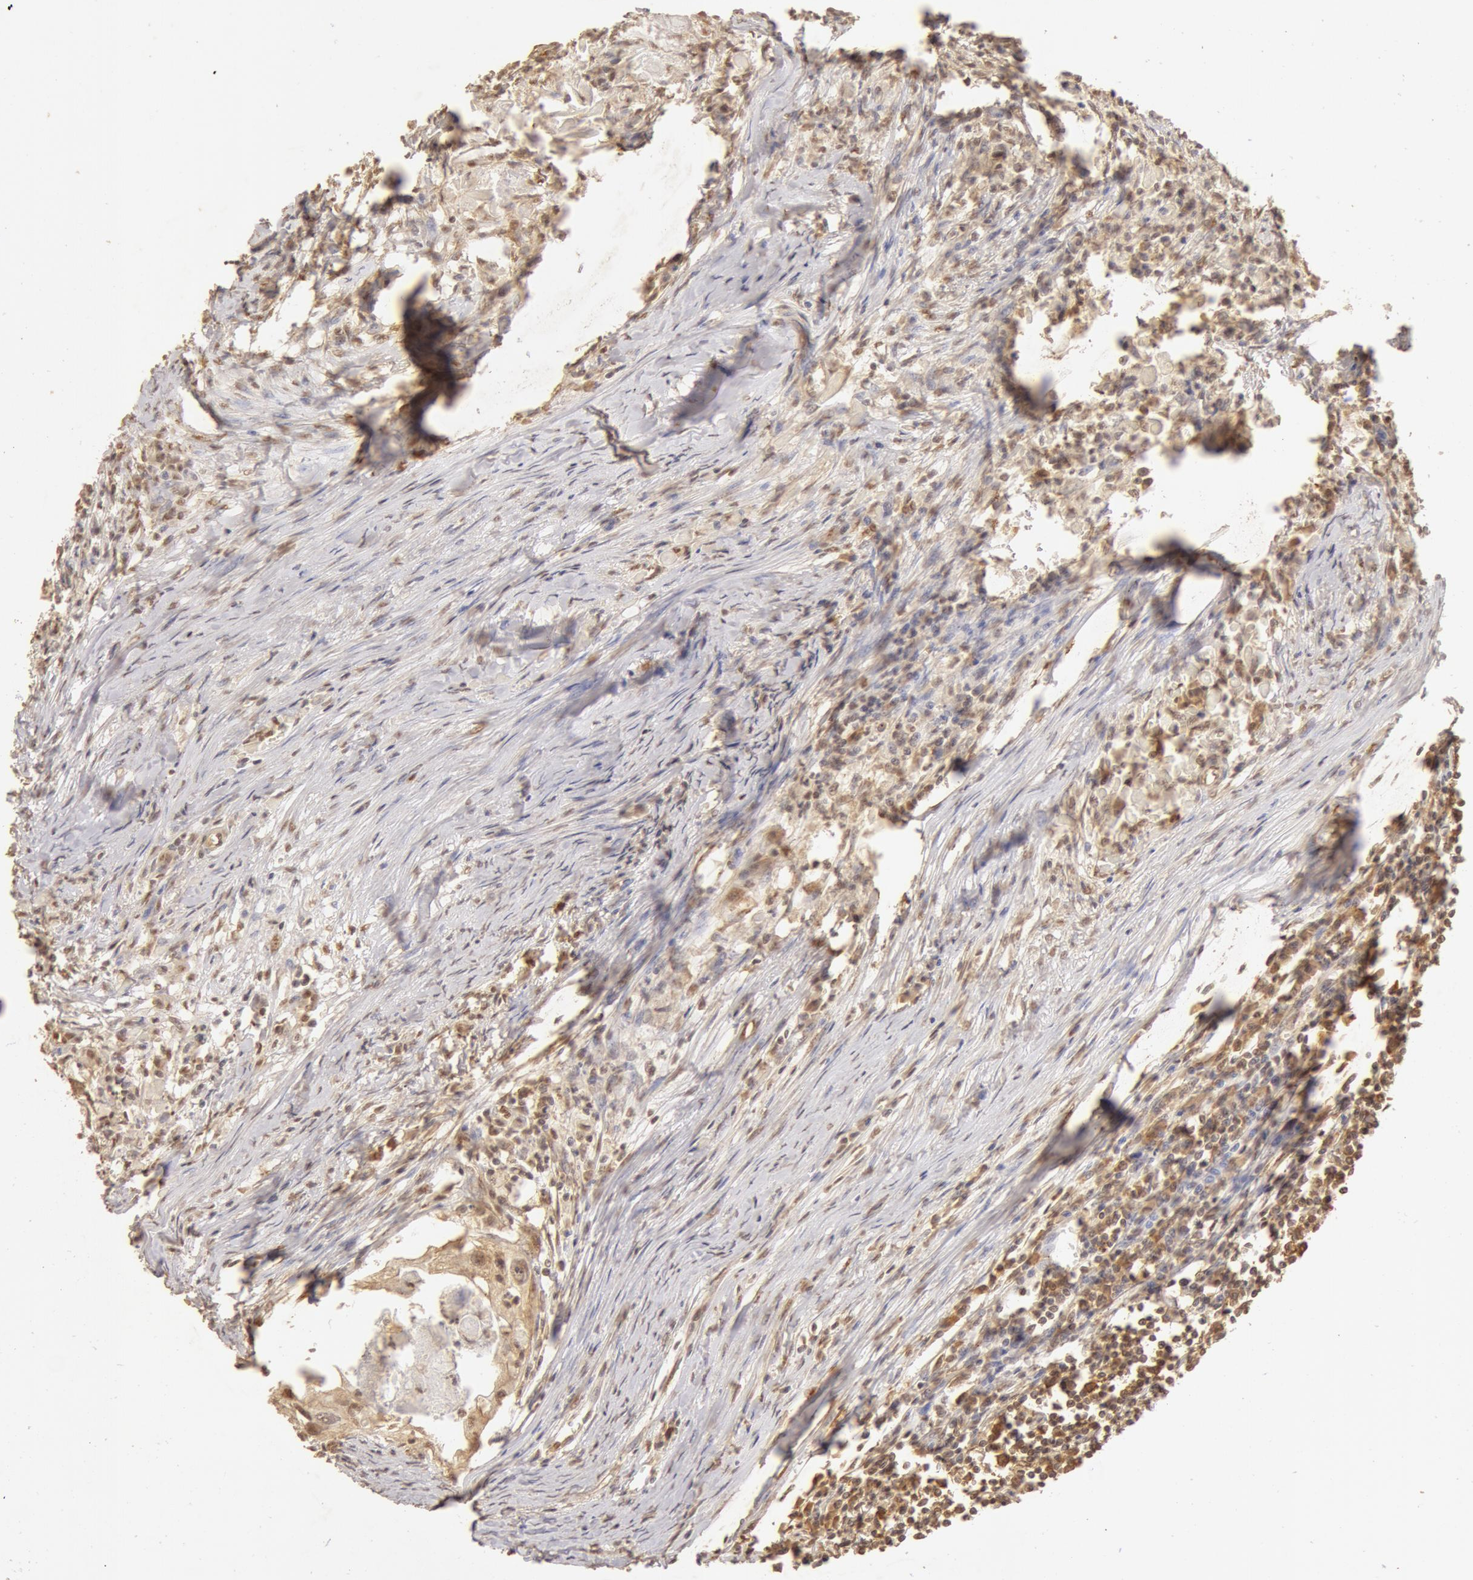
{"staining": {"intensity": "moderate", "quantity": ">75%", "location": "cytoplasmic/membranous,nuclear"}, "tissue": "head and neck cancer", "cell_type": "Tumor cells", "image_type": "cancer", "snomed": [{"axis": "morphology", "description": "Squamous cell carcinoma, NOS"}, {"axis": "topography", "description": "Head-Neck"}], "caption": "Immunohistochemistry histopathology image of neoplastic tissue: human head and neck squamous cell carcinoma stained using immunohistochemistry (IHC) reveals medium levels of moderate protein expression localized specifically in the cytoplasmic/membranous and nuclear of tumor cells, appearing as a cytoplasmic/membranous and nuclear brown color.", "gene": "SNRNP70", "patient": {"sex": "male", "age": 64}}